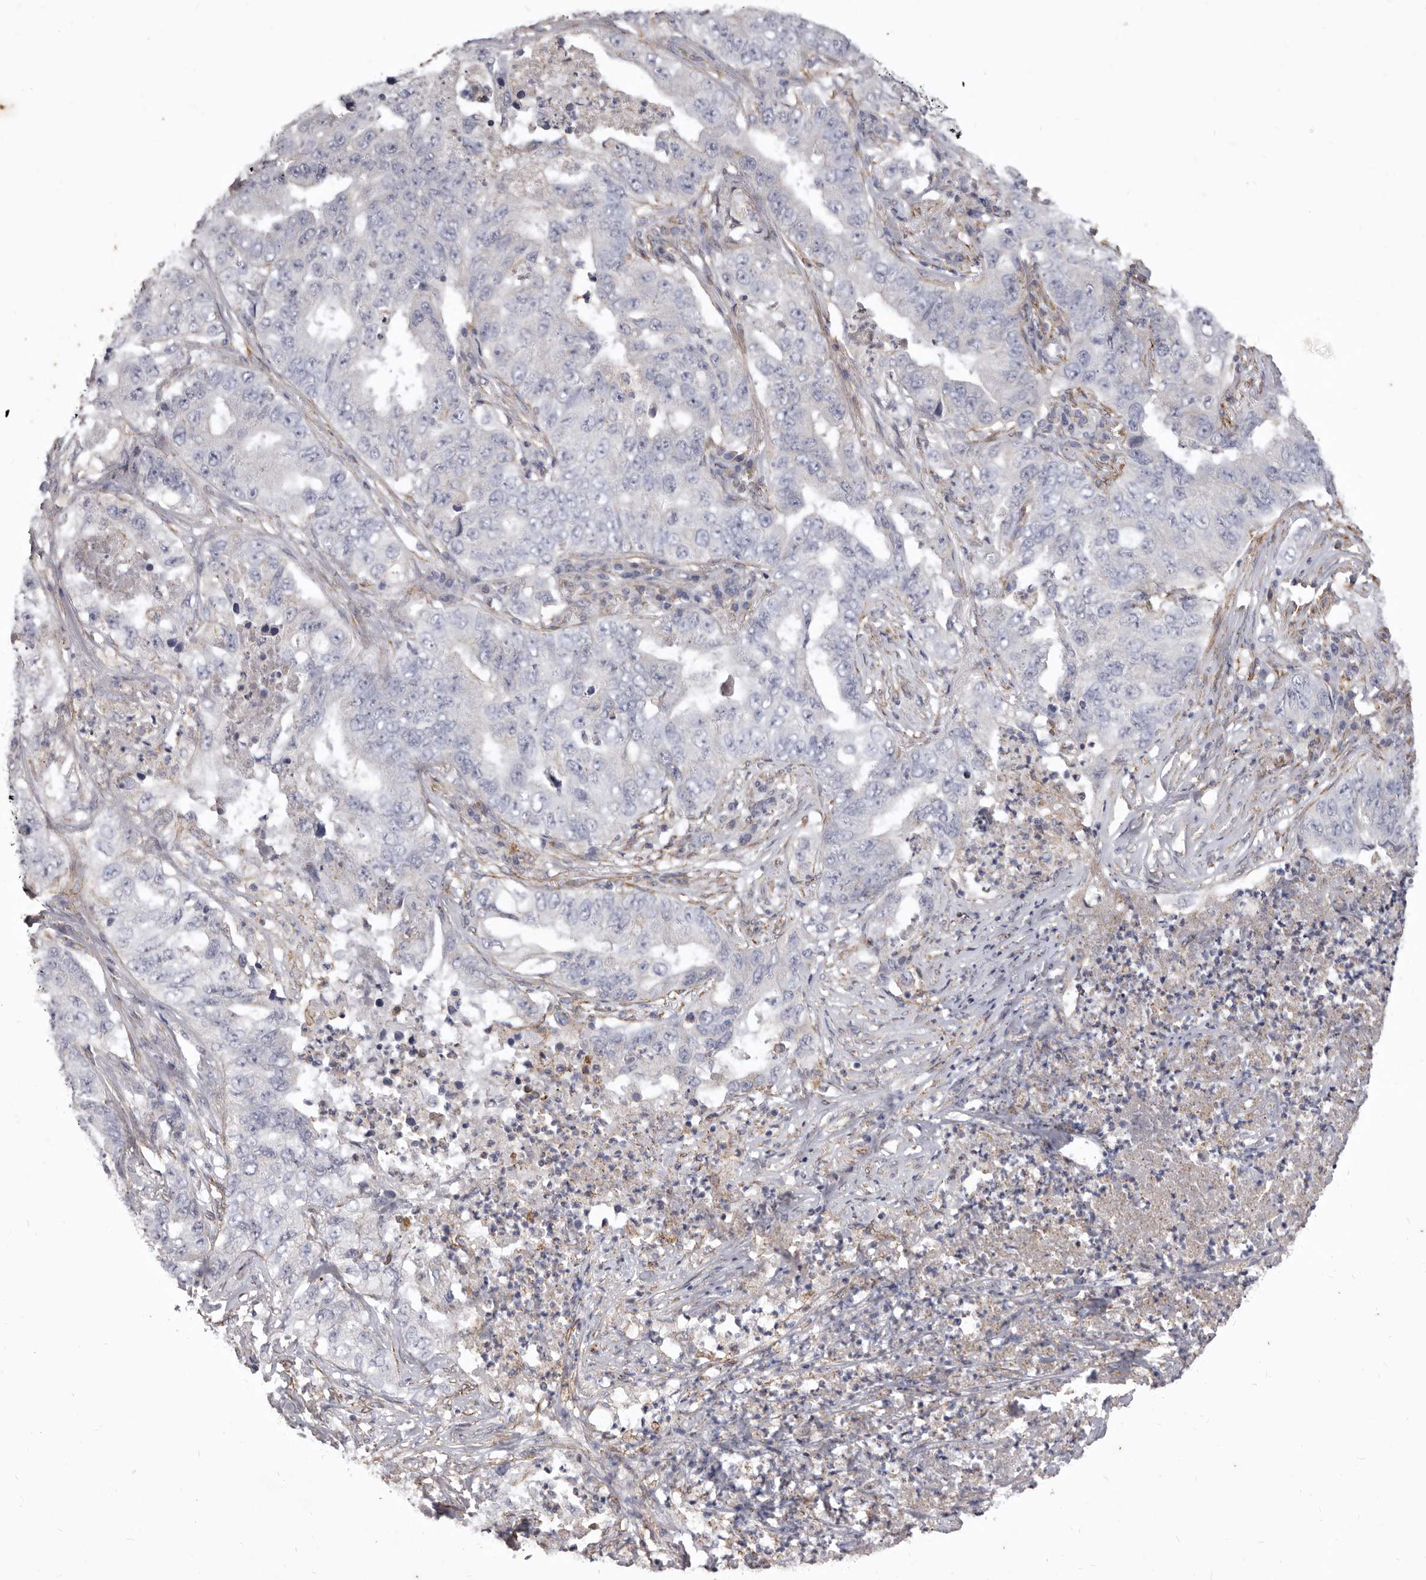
{"staining": {"intensity": "negative", "quantity": "none", "location": "none"}, "tissue": "lung cancer", "cell_type": "Tumor cells", "image_type": "cancer", "snomed": [{"axis": "morphology", "description": "Adenocarcinoma, NOS"}, {"axis": "topography", "description": "Lung"}], "caption": "Human lung cancer (adenocarcinoma) stained for a protein using immunohistochemistry (IHC) demonstrates no positivity in tumor cells.", "gene": "P2RX6", "patient": {"sex": "female", "age": 51}}